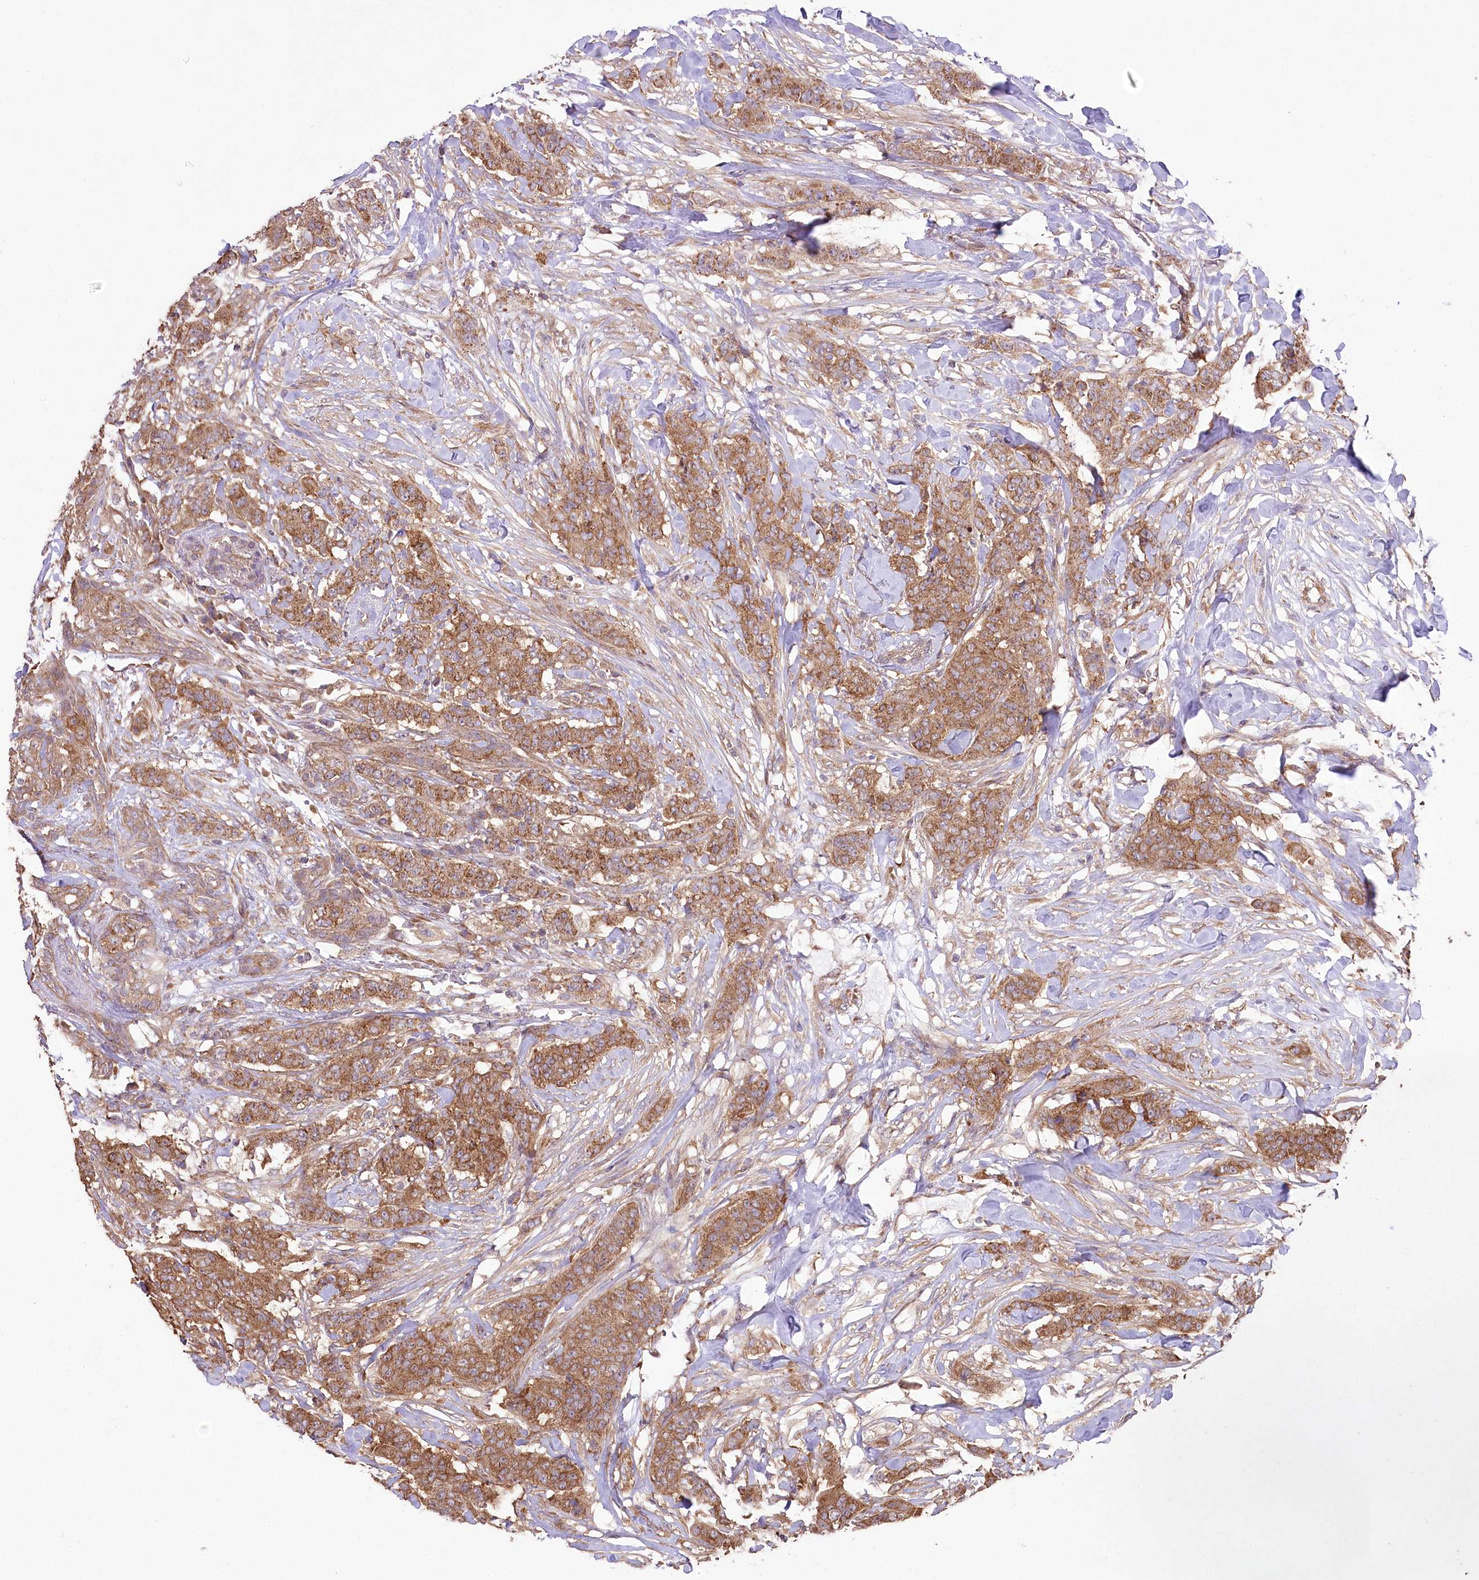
{"staining": {"intensity": "moderate", "quantity": ">75%", "location": "cytoplasmic/membranous"}, "tissue": "breast cancer", "cell_type": "Tumor cells", "image_type": "cancer", "snomed": [{"axis": "morphology", "description": "Duct carcinoma"}, {"axis": "topography", "description": "Breast"}], "caption": "This is a micrograph of immunohistochemistry staining of breast cancer, which shows moderate positivity in the cytoplasmic/membranous of tumor cells.", "gene": "PRSS53", "patient": {"sex": "female", "age": 40}}